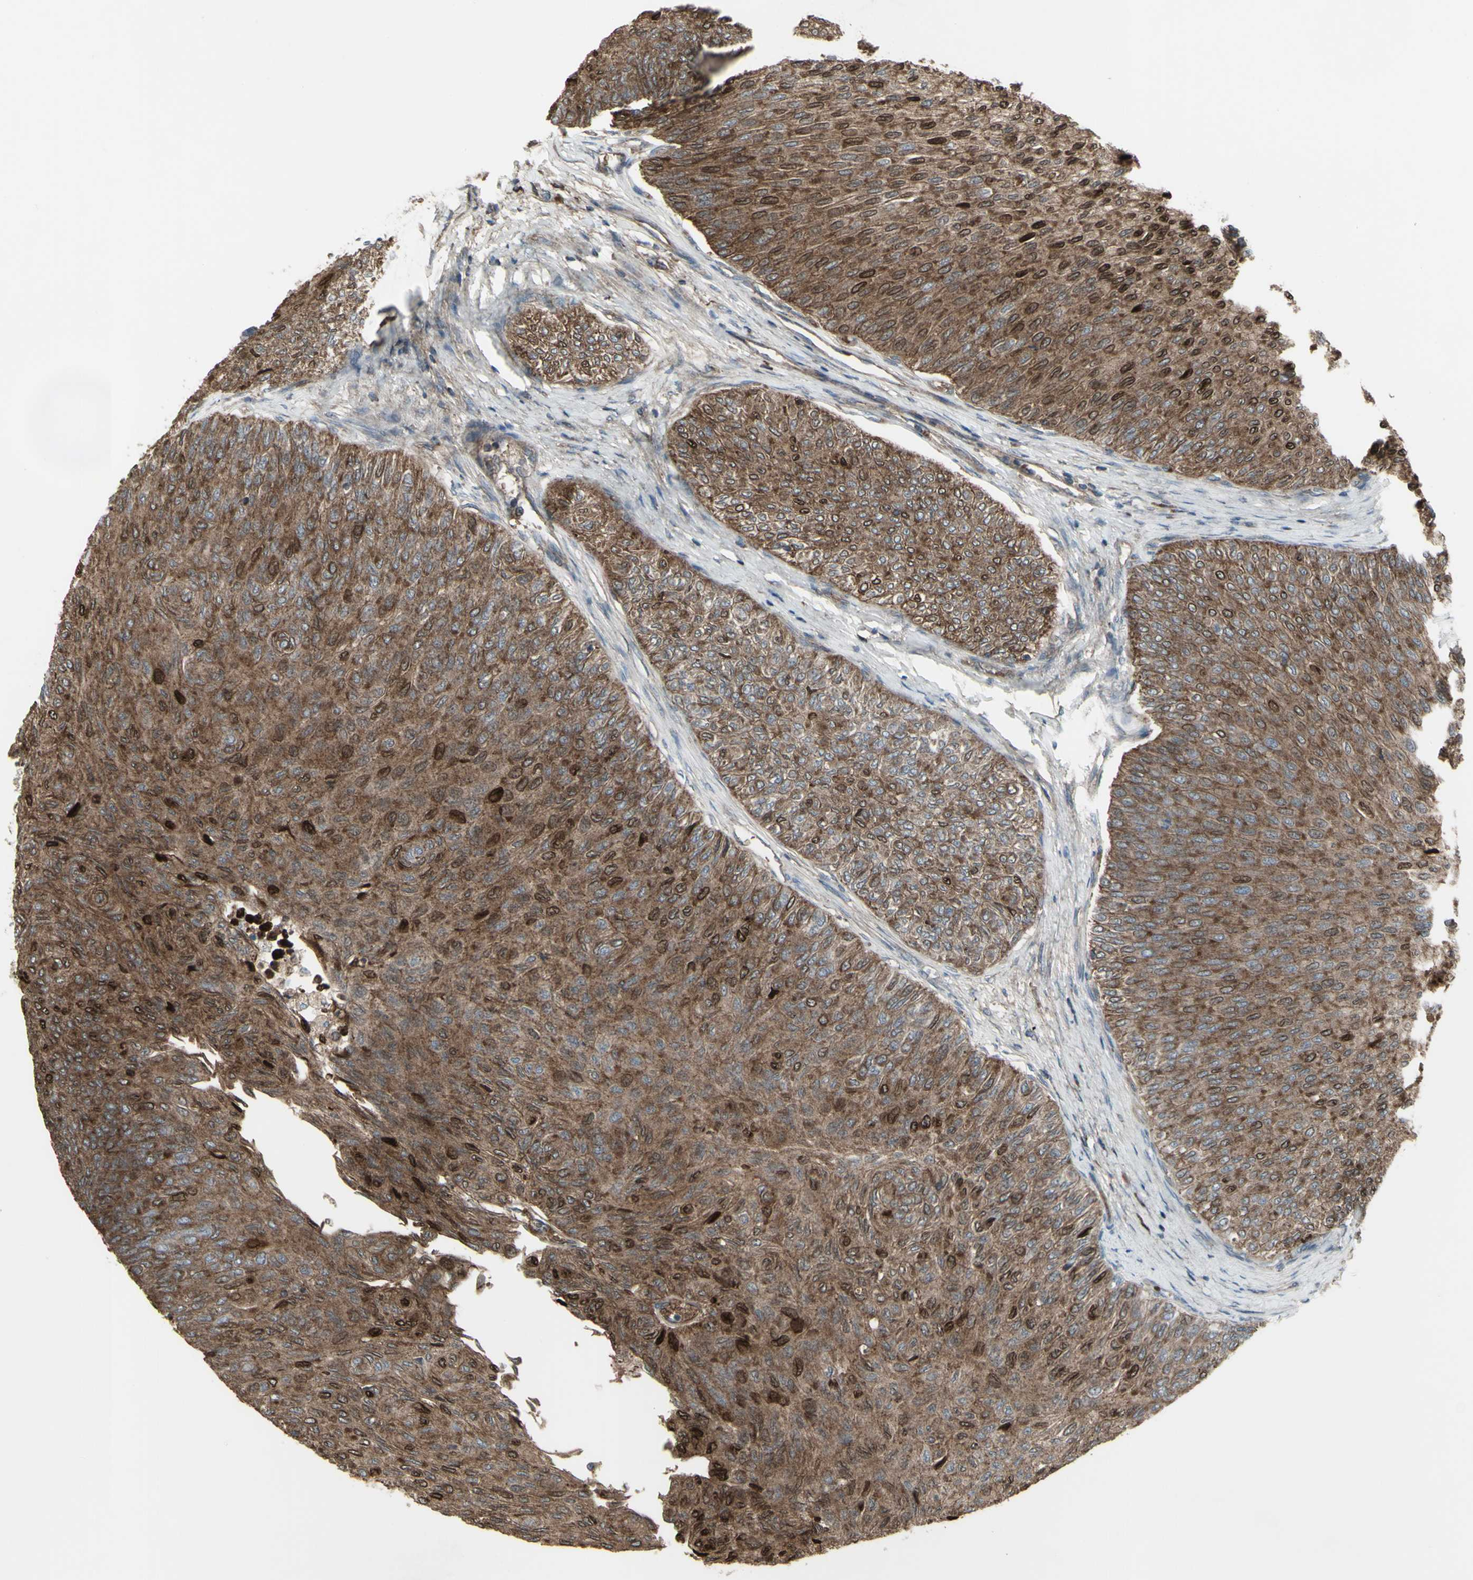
{"staining": {"intensity": "strong", "quantity": ">75%", "location": "cytoplasmic/membranous,nuclear"}, "tissue": "urothelial cancer", "cell_type": "Tumor cells", "image_type": "cancer", "snomed": [{"axis": "morphology", "description": "Urothelial carcinoma, Low grade"}, {"axis": "topography", "description": "Urinary bladder"}], "caption": "There is high levels of strong cytoplasmic/membranous and nuclear positivity in tumor cells of low-grade urothelial carcinoma, as demonstrated by immunohistochemical staining (brown color).", "gene": "SHC1", "patient": {"sex": "male", "age": 78}}